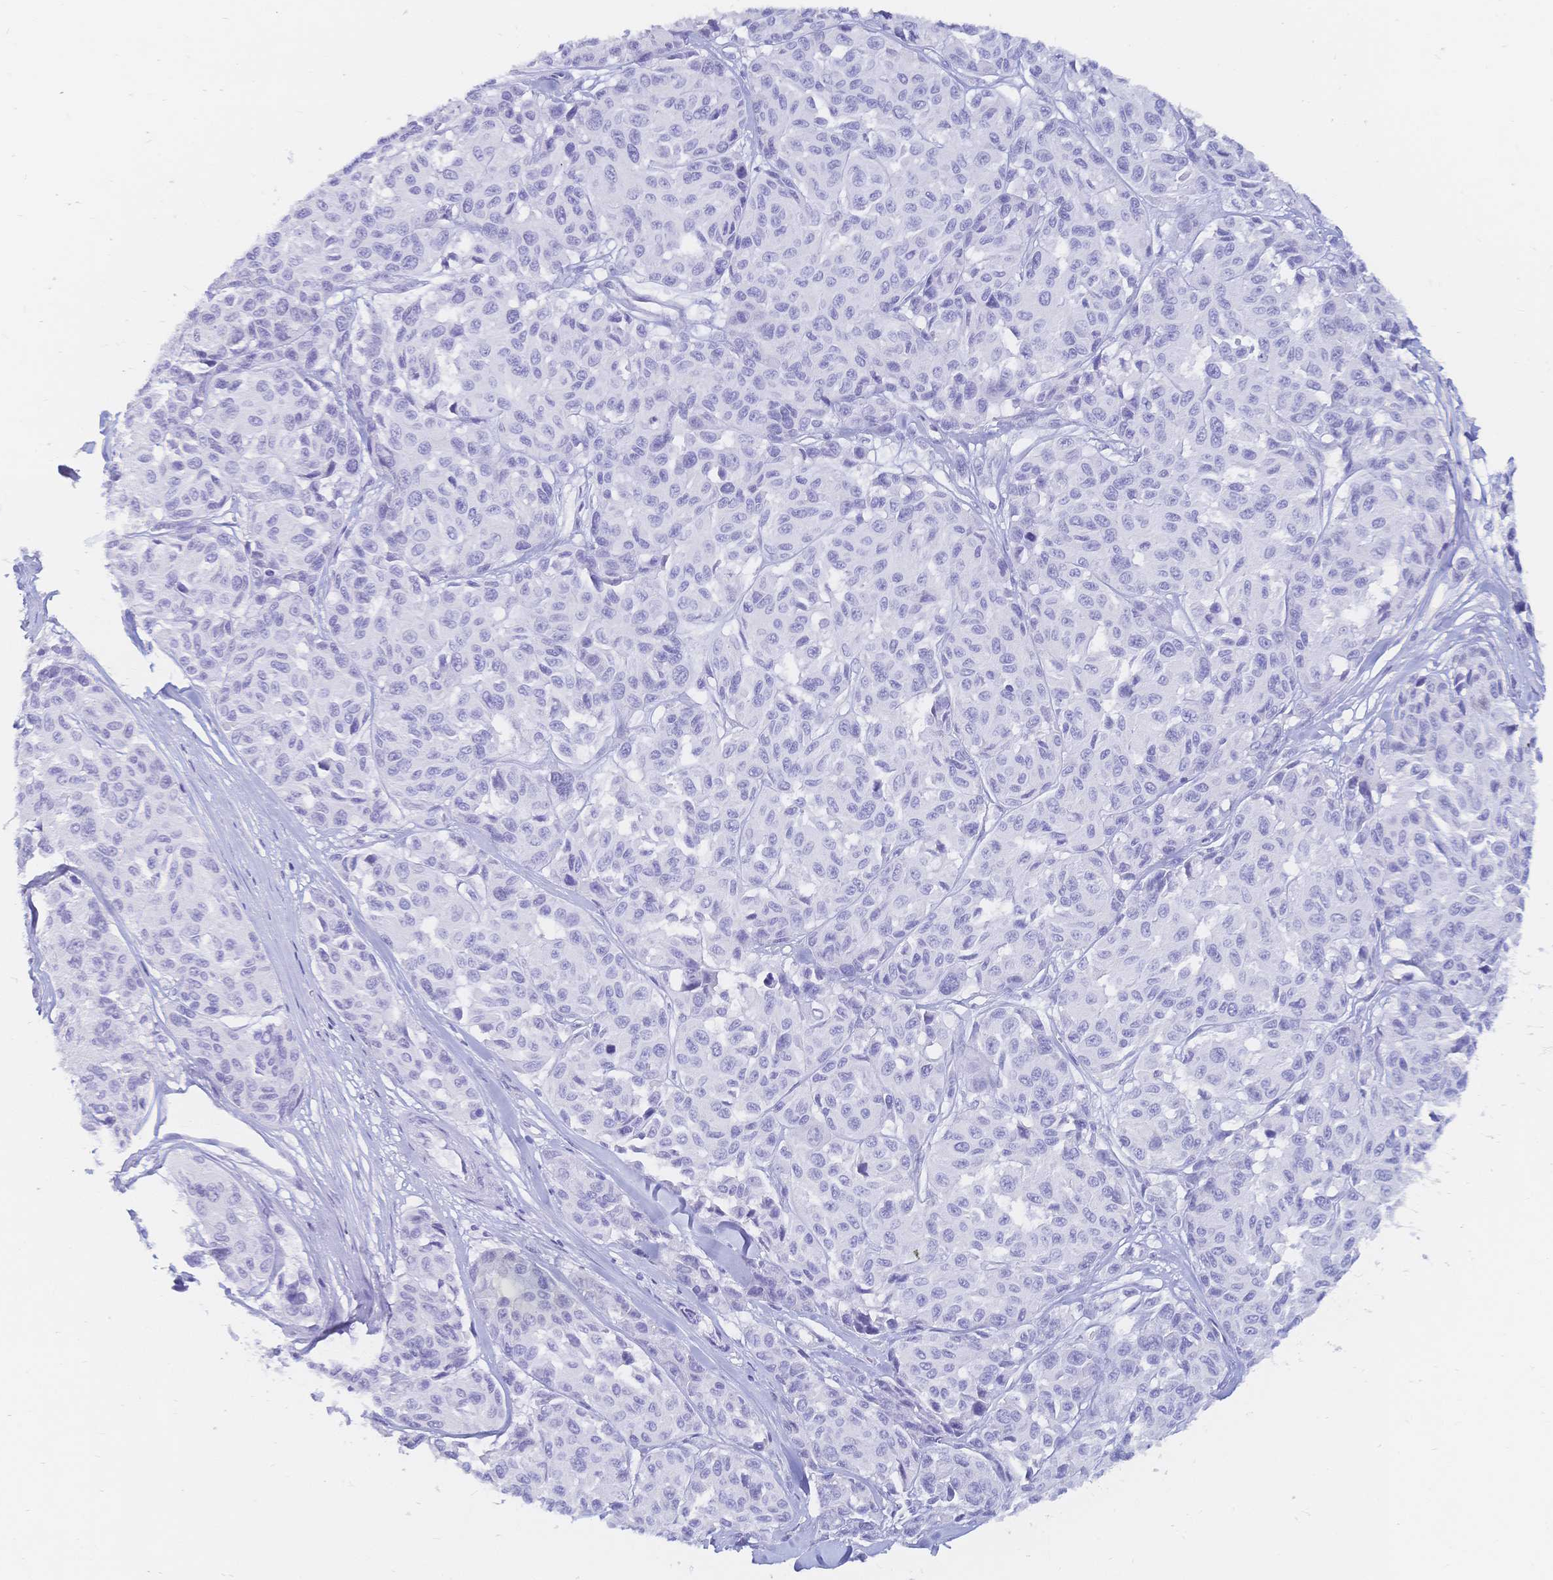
{"staining": {"intensity": "negative", "quantity": "none", "location": "none"}, "tissue": "melanoma", "cell_type": "Tumor cells", "image_type": "cancer", "snomed": [{"axis": "morphology", "description": "Malignant melanoma, NOS"}, {"axis": "topography", "description": "Skin"}], "caption": "The immunohistochemistry (IHC) micrograph has no significant expression in tumor cells of malignant melanoma tissue. (Immunohistochemistry, brightfield microscopy, high magnification).", "gene": "MEP1B", "patient": {"sex": "female", "age": 66}}